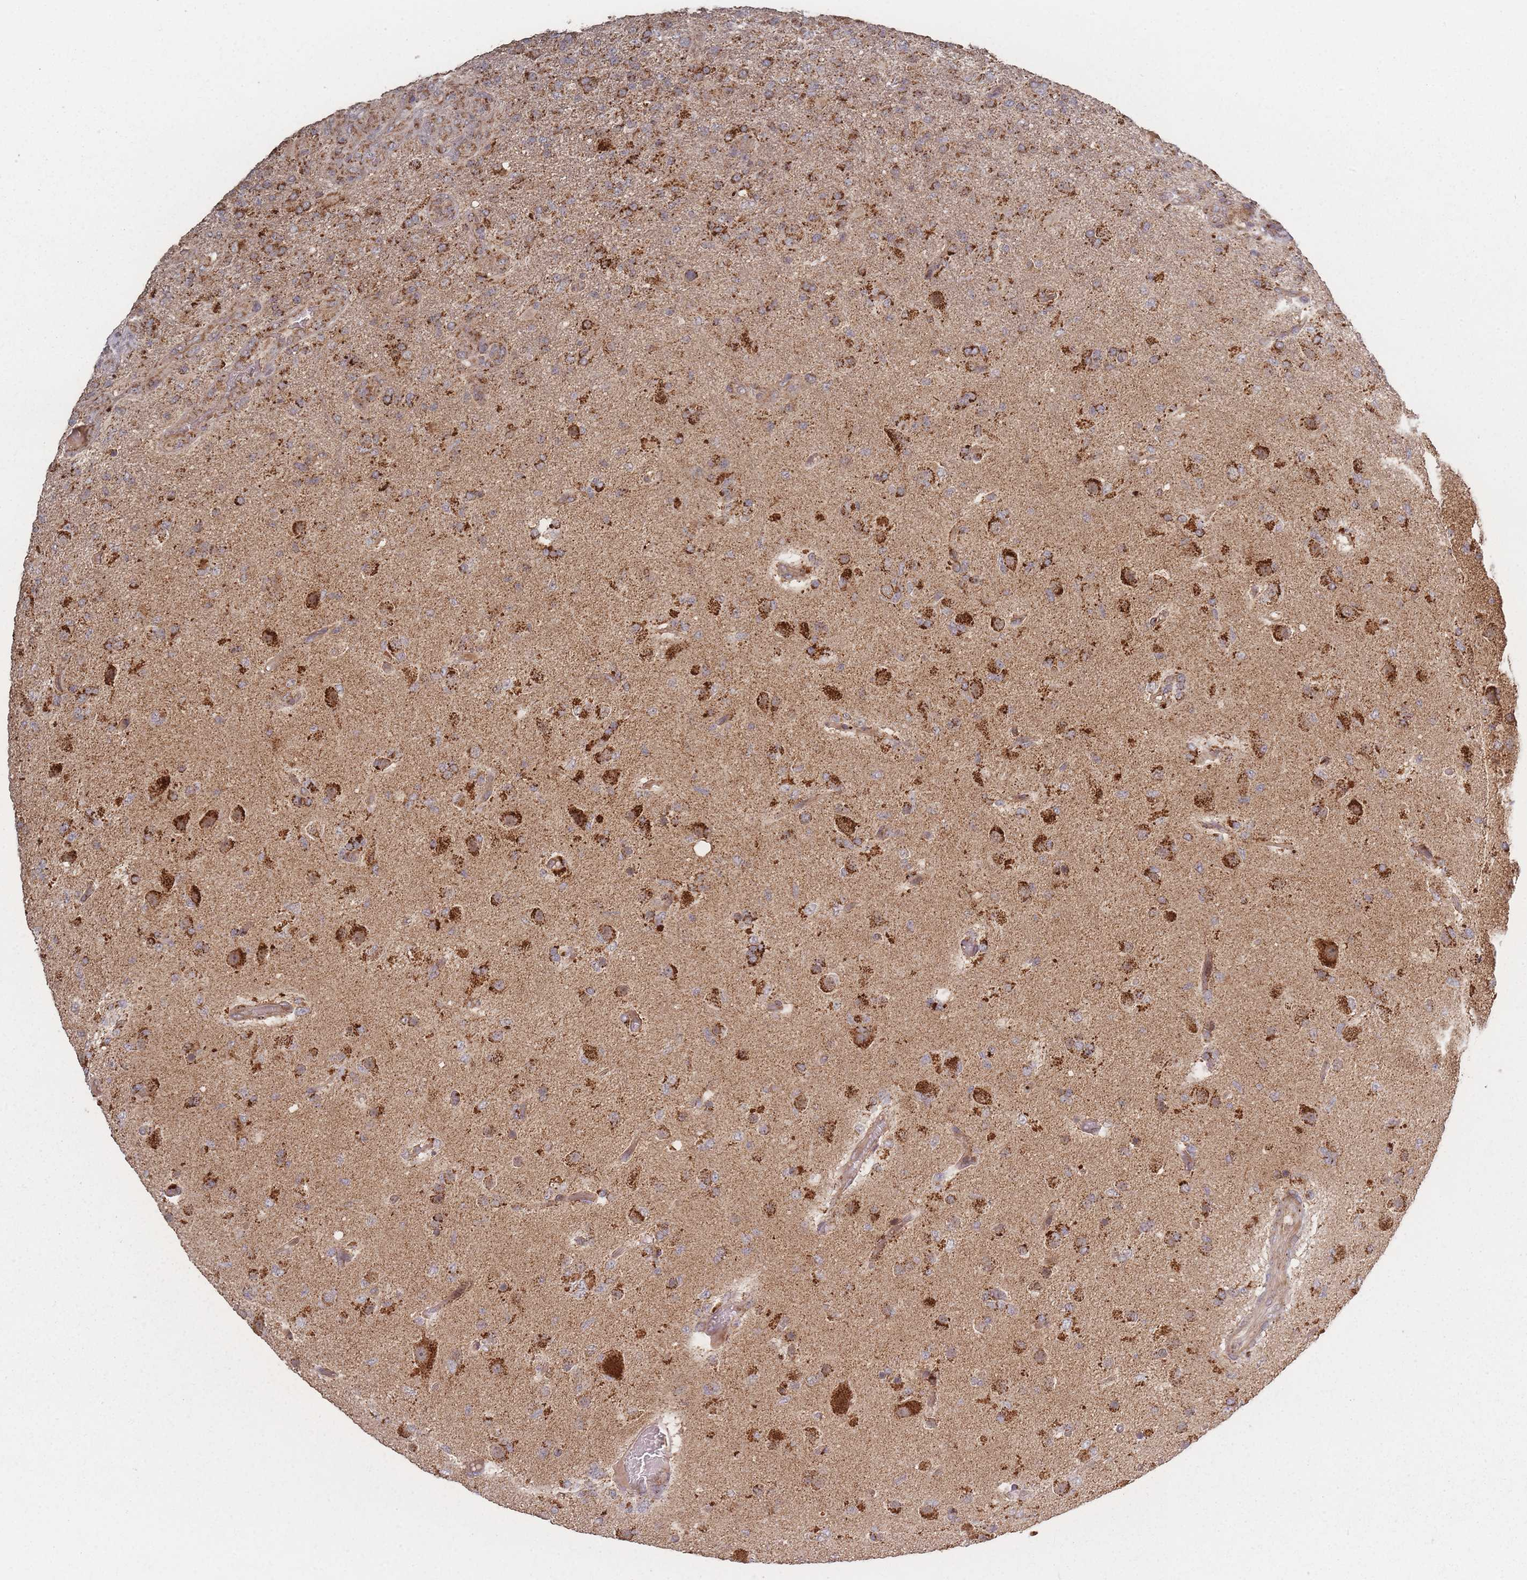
{"staining": {"intensity": "strong", "quantity": "25%-75%", "location": "cytoplasmic/membranous"}, "tissue": "glioma", "cell_type": "Tumor cells", "image_type": "cancer", "snomed": [{"axis": "morphology", "description": "Glioma, malignant, High grade"}, {"axis": "topography", "description": "Brain"}], "caption": "Human glioma stained with a protein marker demonstrates strong staining in tumor cells.", "gene": "LYRM7", "patient": {"sex": "female", "age": 74}}